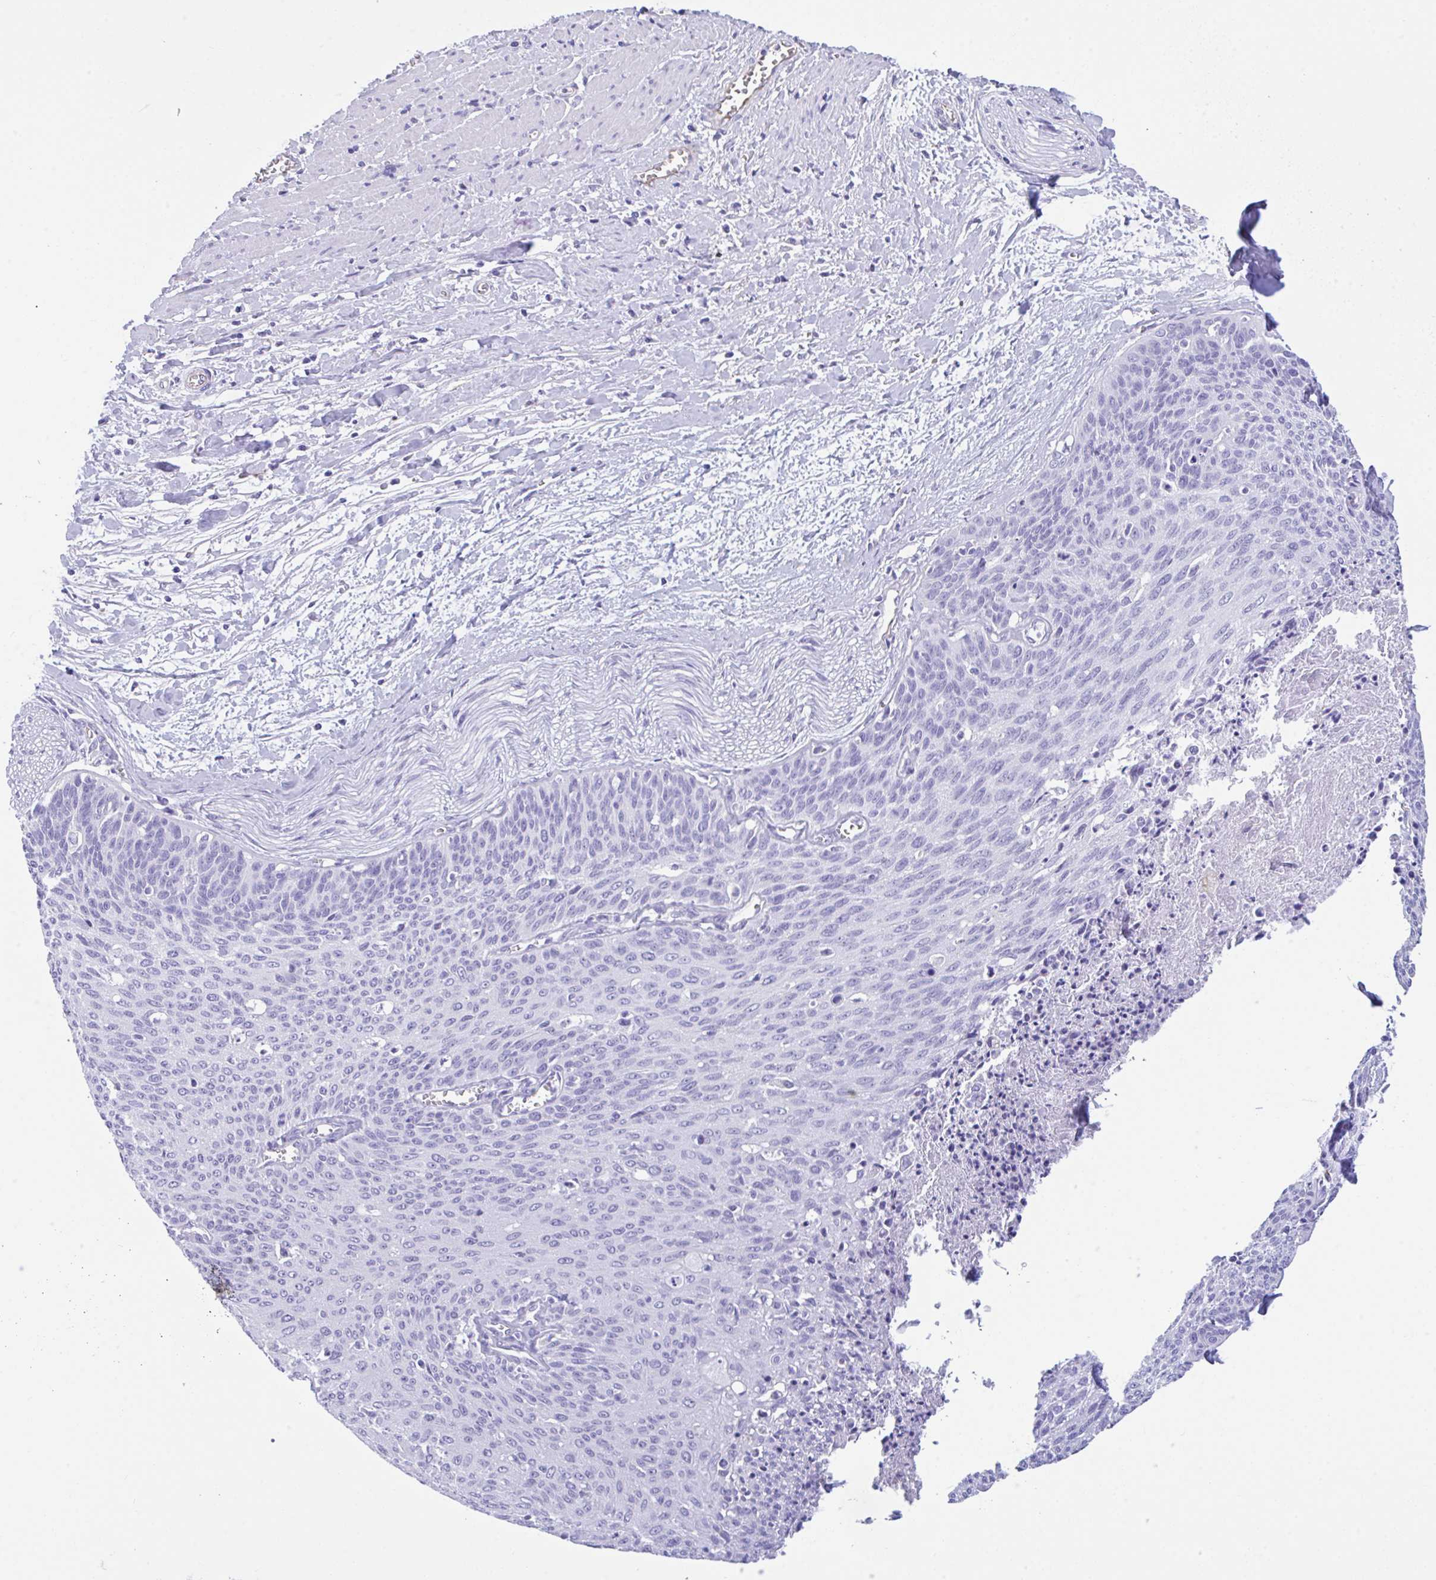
{"staining": {"intensity": "negative", "quantity": "none", "location": "none"}, "tissue": "cervical cancer", "cell_type": "Tumor cells", "image_type": "cancer", "snomed": [{"axis": "morphology", "description": "Squamous cell carcinoma, NOS"}, {"axis": "topography", "description": "Cervix"}], "caption": "Tumor cells are negative for brown protein staining in cervical squamous cell carcinoma.", "gene": "NDUFAF8", "patient": {"sex": "female", "age": 55}}